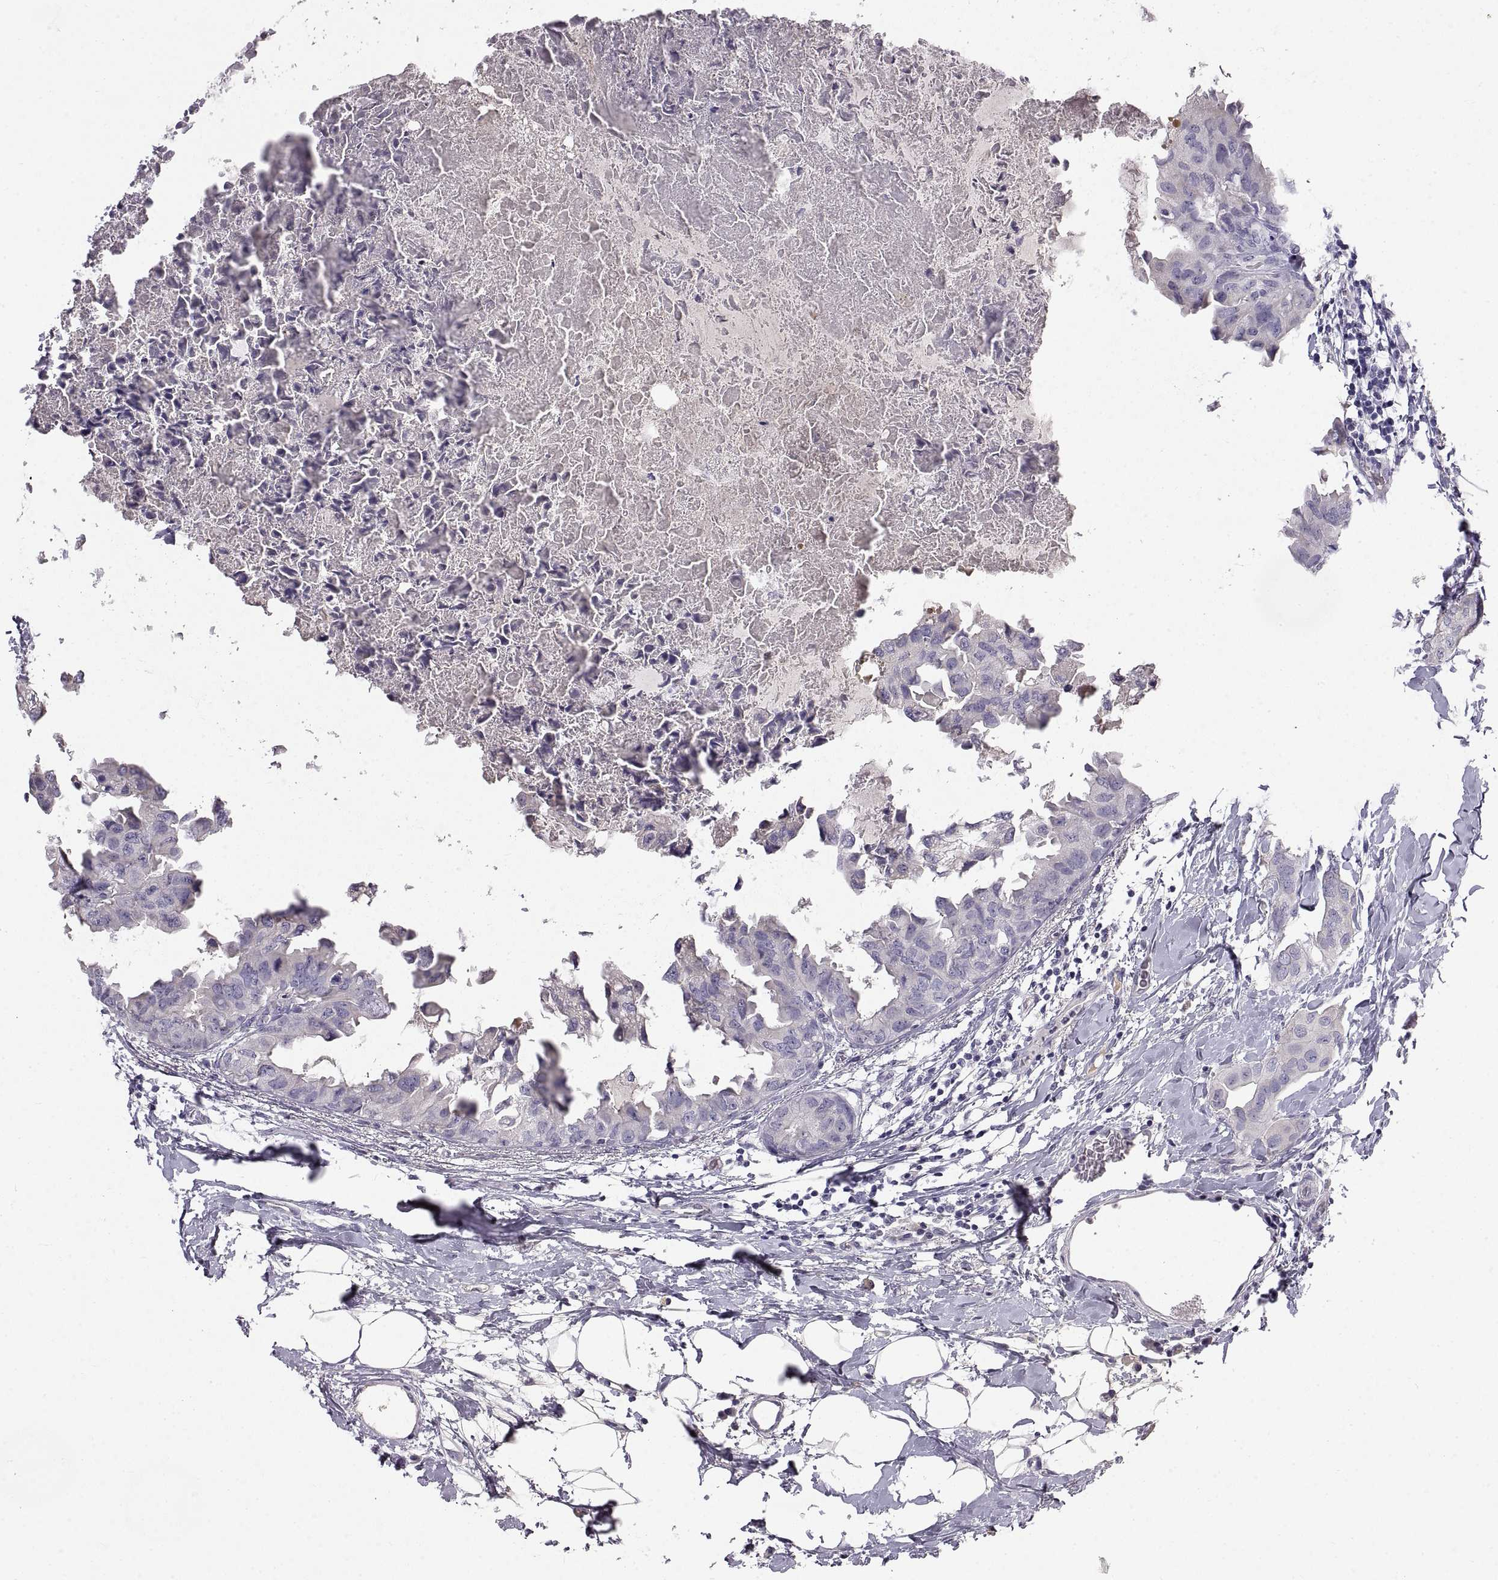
{"staining": {"intensity": "negative", "quantity": "none", "location": "none"}, "tissue": "breast cancer", "cell_type": "Tumor cells", "image_type": "cancer", "snomed": [{"axis": "morphology", "description": "Normal tissue, NOS"}, {"axis": "morphology", "description": "Duct carcinoma"}, {"axis": "topography", "description": "Breast"}], "caption": "DAB (3,3'-diaminobenzidine) immunohistochemical staining of breast intraductal carcinoma shows no significant positivity in tumor cells.", "gene": "ADAM32", "patient": {"sex": "female", "age": 40}}